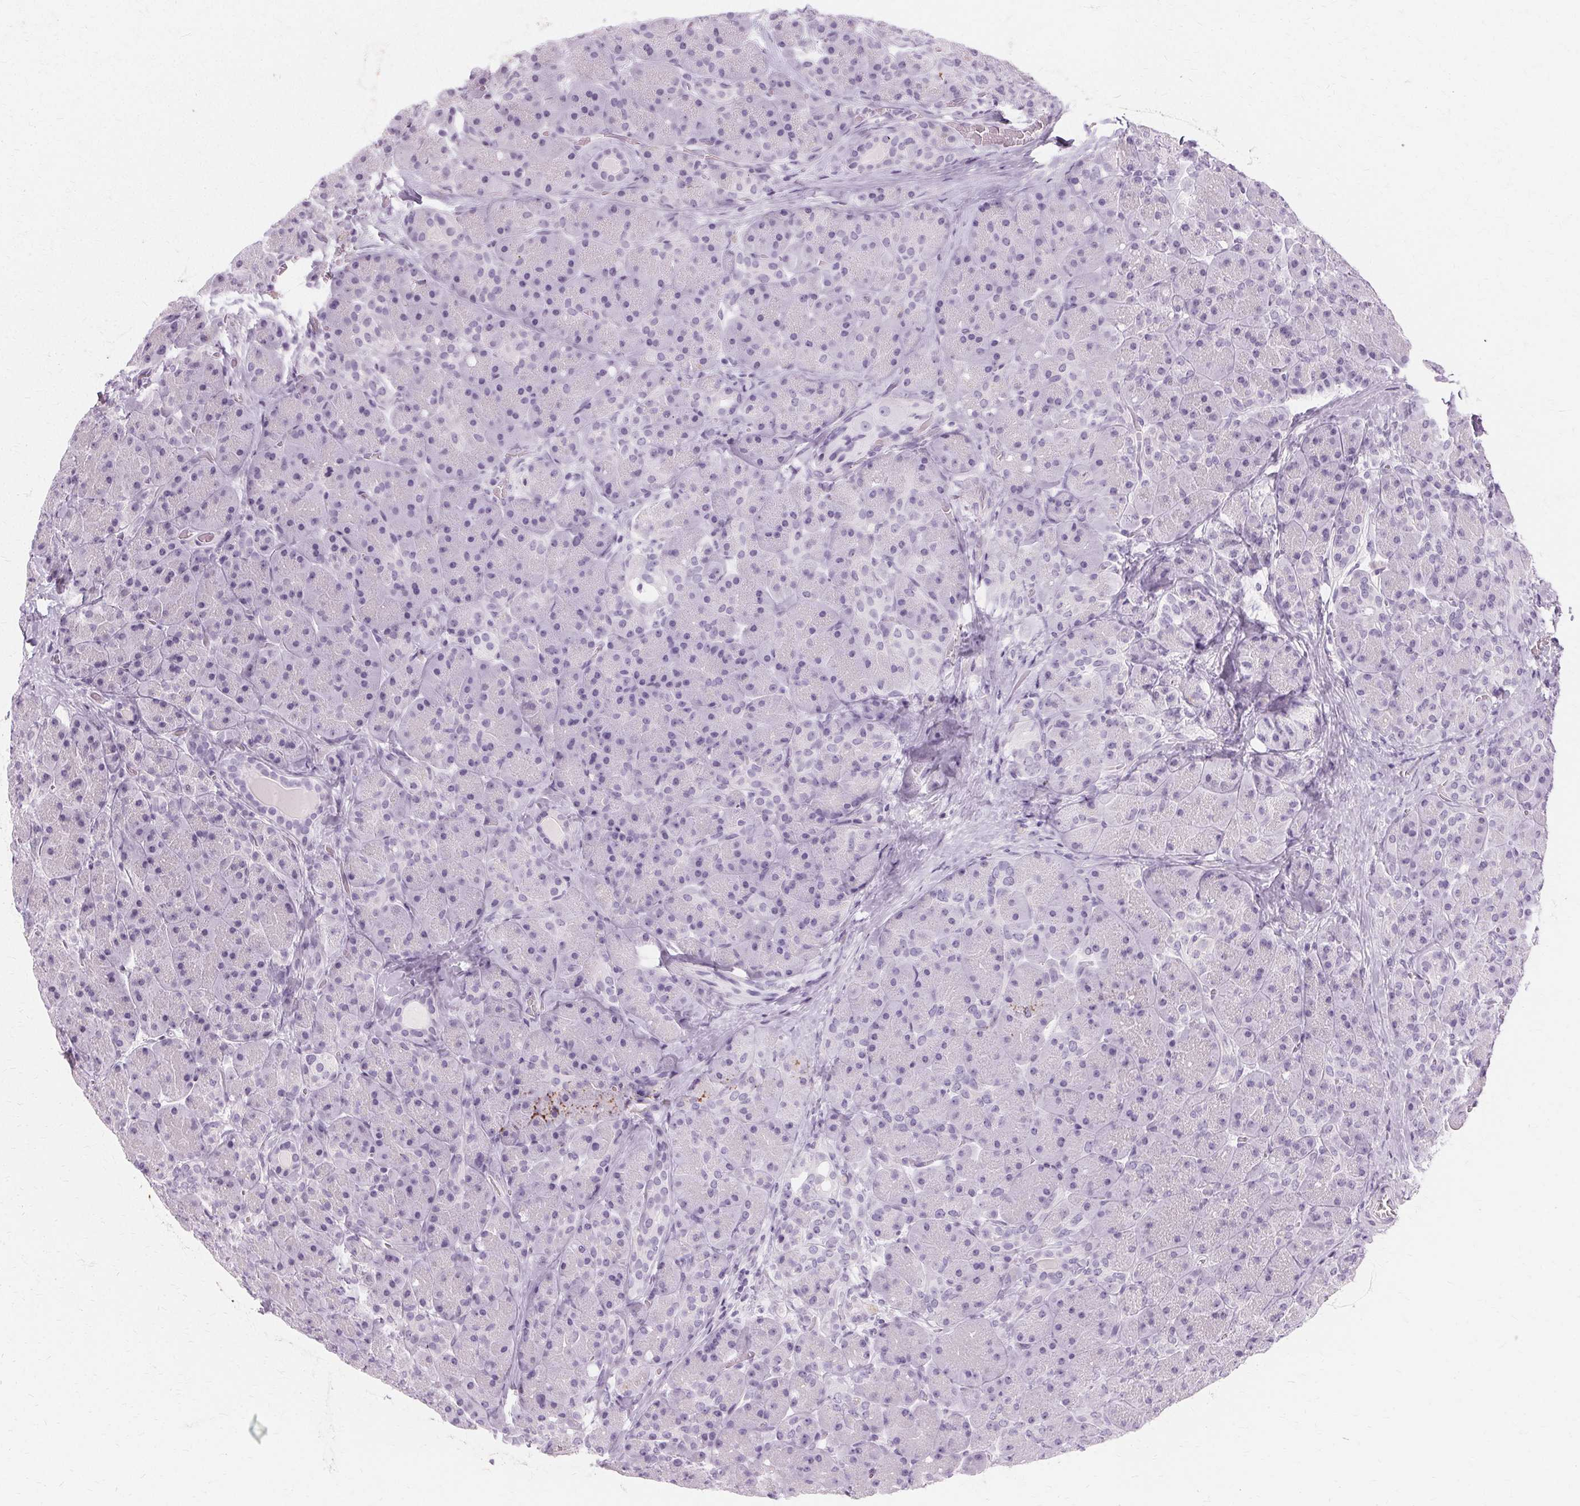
{"staining": {"intensity": "negative", "quantity": "none", "location": "none"}, "tissue": "pancreas", "cell_type": "Exocrine glandular cells", "image_type": "normal", "snomed": [{"axis": "morphology", "description": "Normal tissue, NOS"}, {"axis": "topography", "description": "Pancreas"}], "caption": "This is a micrograph of immunohistochemistry staining of benign pancreas, which shows no staining in exocrine glandular cells.", "gene": "KRT6A", "patient": {"sex": "male", "age": 55}}